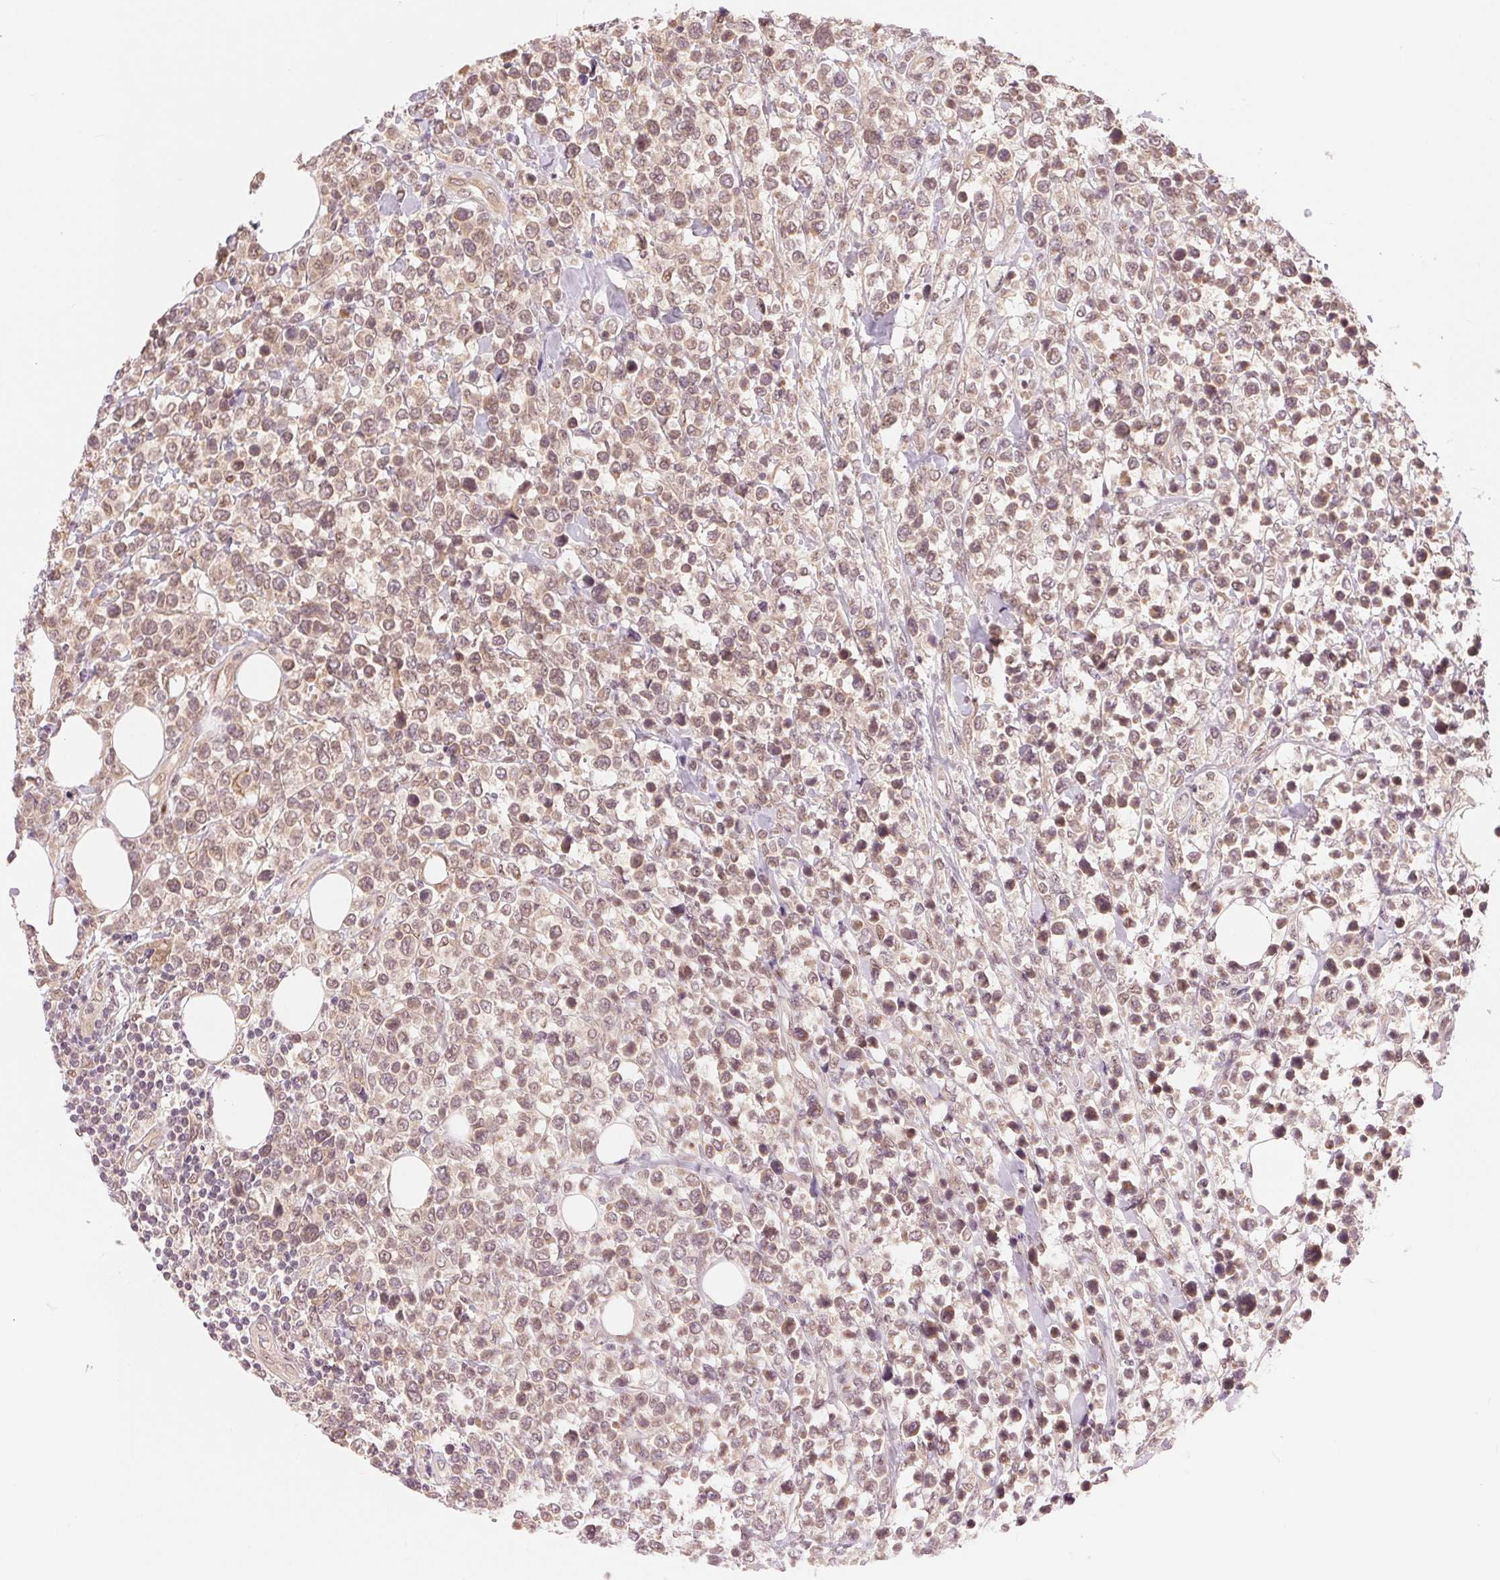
{"staining": {"intensity": "moderate", "quantity": ">75%", "location": "nuclear"}, "tissue": "lymphoma", "cell_type": "Tumor cells", "image_type": "cancer", "snomed": [{"axis": "morphology", "description": "Malignant lymphoma, non-Hodgkin's type, High grade"}, {"axis": "topography", "description": "Soft tissue"}], "caption": "A photomicrograph of lymphoma stained for a protein demonstrates moderate nuclear brown staining in tumor cells.", "gene": "ERI3", "patient": {"sex": "female", "age": 56}}